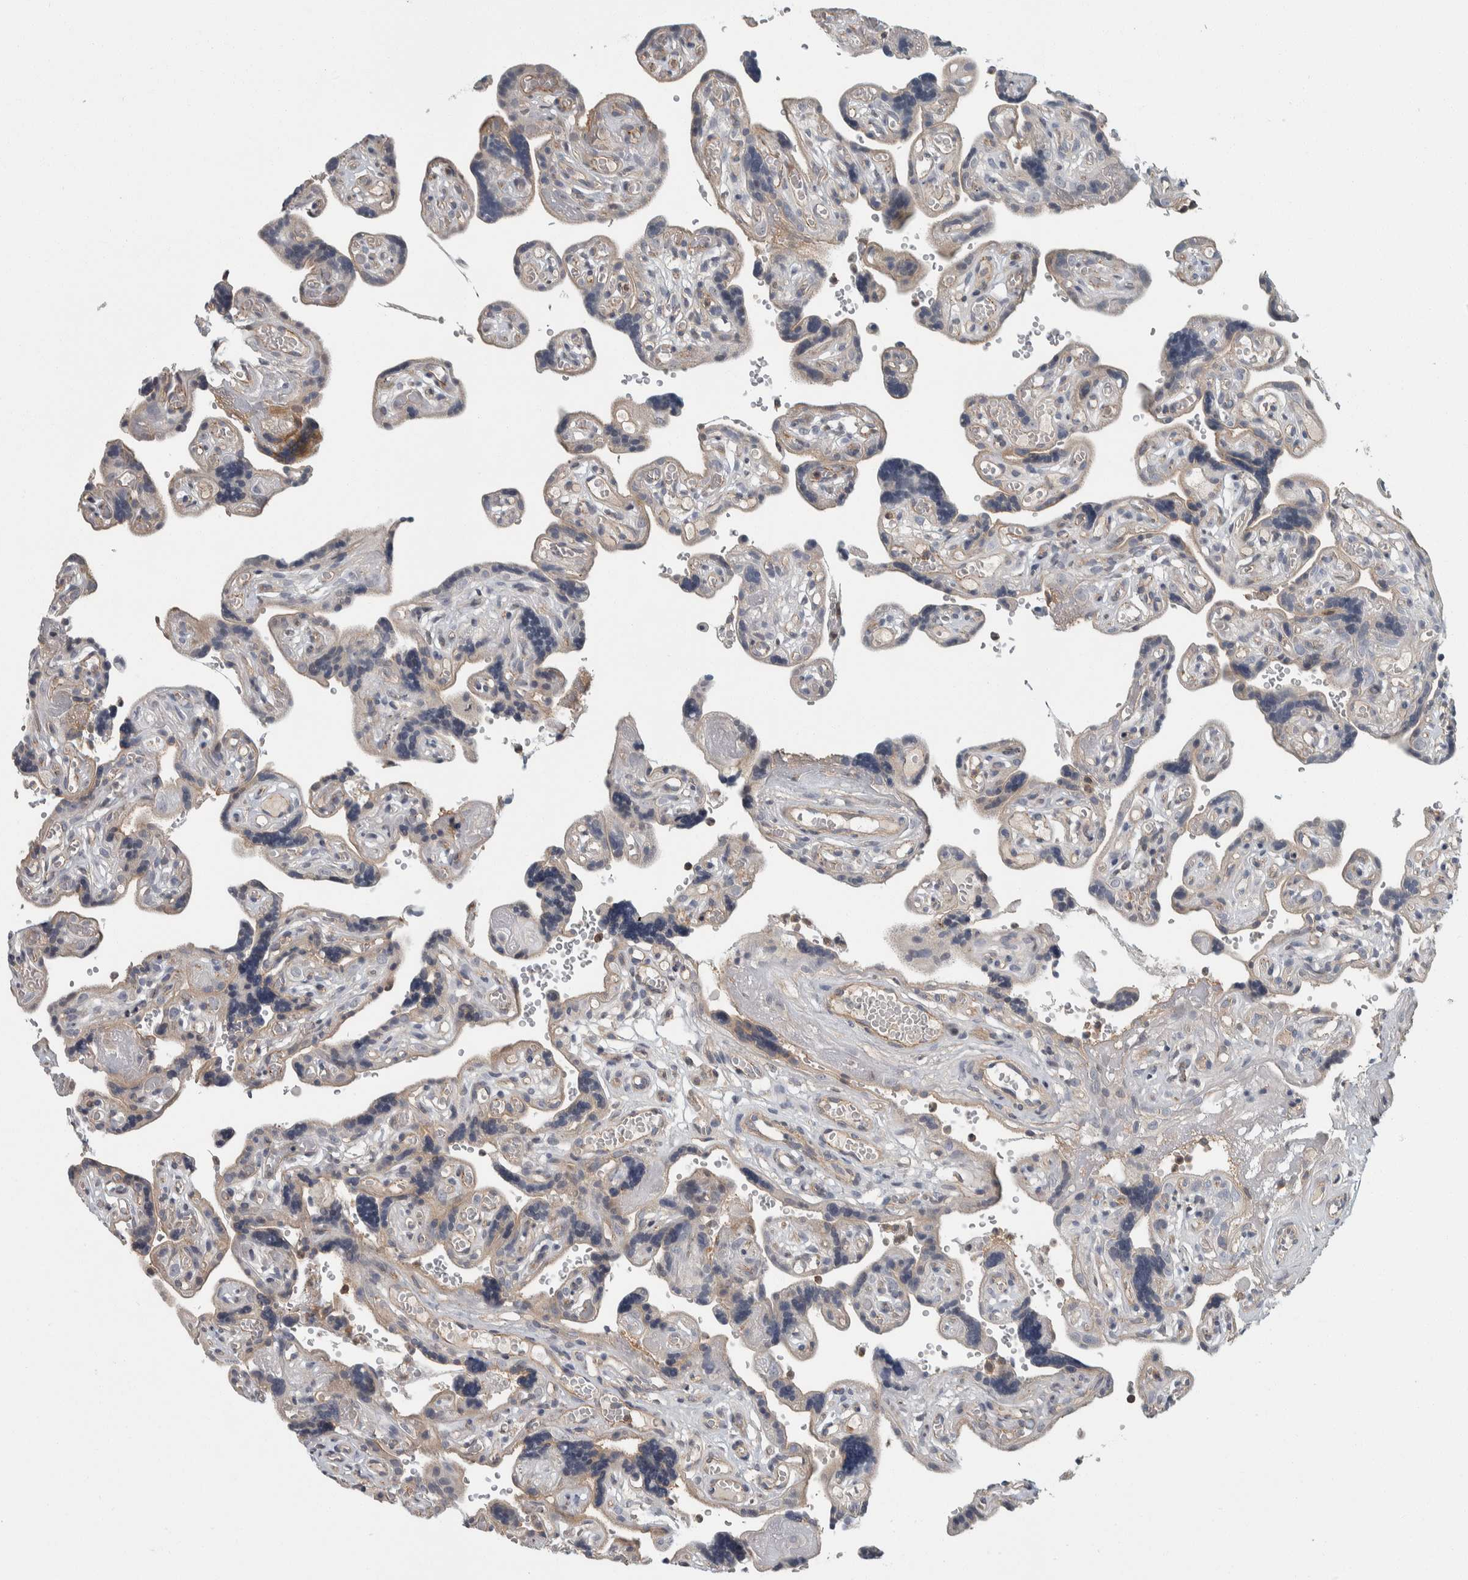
{"staining": {"intensity": "negative", "quantity": "none", "location": "none"}, "tissue": "placenta", "cell_type": "Decidual cells", "image_type": "normal", "snomed": [{"axis": "morphology", "description": "Normal tissue, NOS"}, {"axis": "topography", "description": "Placenta"}], "caption": "Protein analysis of unremarkable placenta reveals no significant staining in decidual cells. (DAB IHC visualized using brightfield microscopy, high magnification).", "gene": "KCNJ3", "patient": {"sex": "female", "age": 30}}